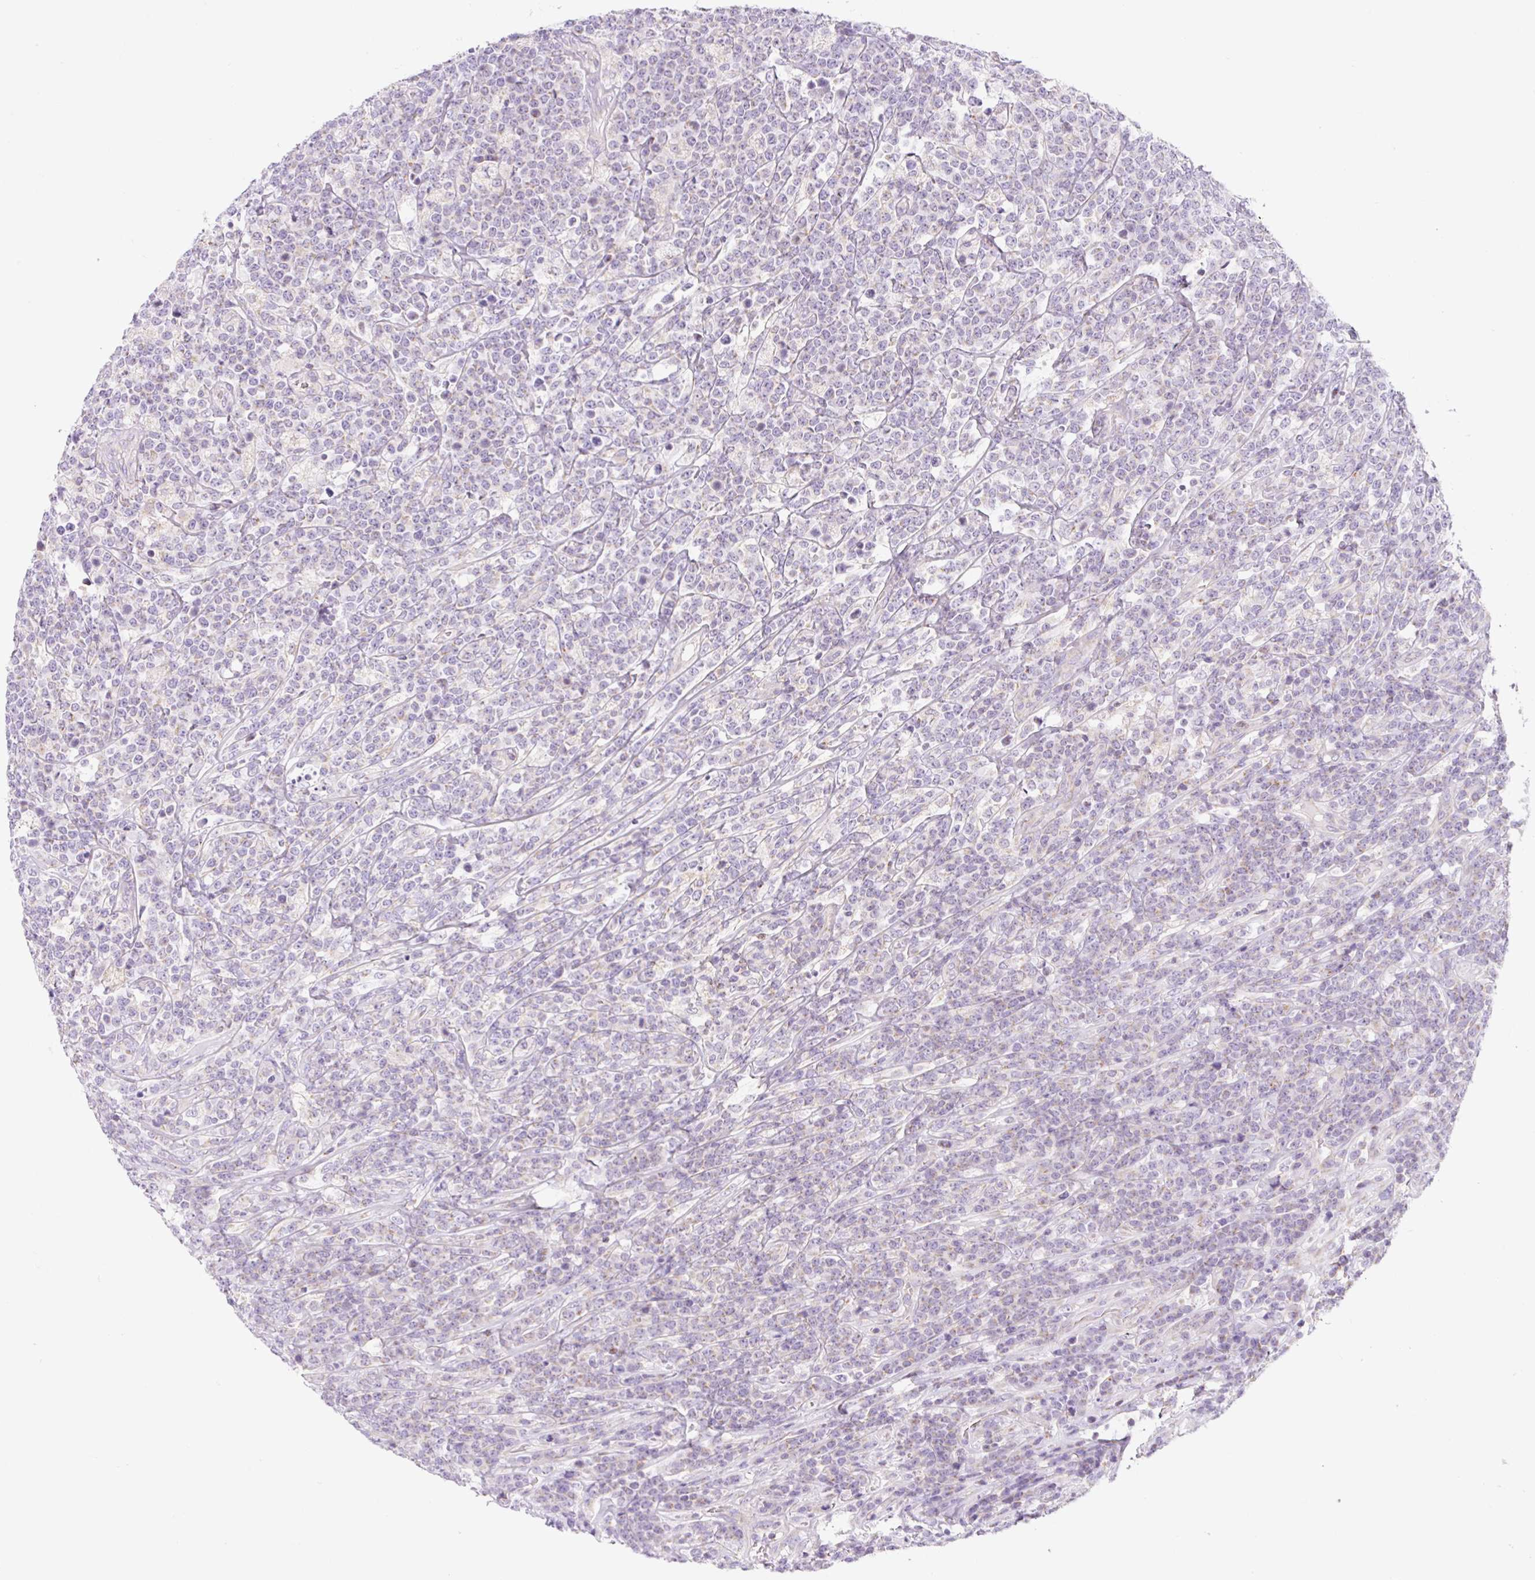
{"staining": {"intensity": "negative", "quantity": "none", "location": "none"}, "tissue": "lymphoma", "cell_type": "Tumor cells", "image_type": "cancer", "snomed": [{"axis": "morphology", "description": "Malignant lymphoma, non-Hodgkin's type, High grade"}, {"axis": "topography", "description": "Small intestine"}], "caption": "High magnification brightfield microscopy of lymphoma stained with DAB (brown) and counterstained with hematoxylin (blue): tumor cells show no significant staining.", "gene": "FOCAD", "patient": {"sex": "male", "age": 8}}